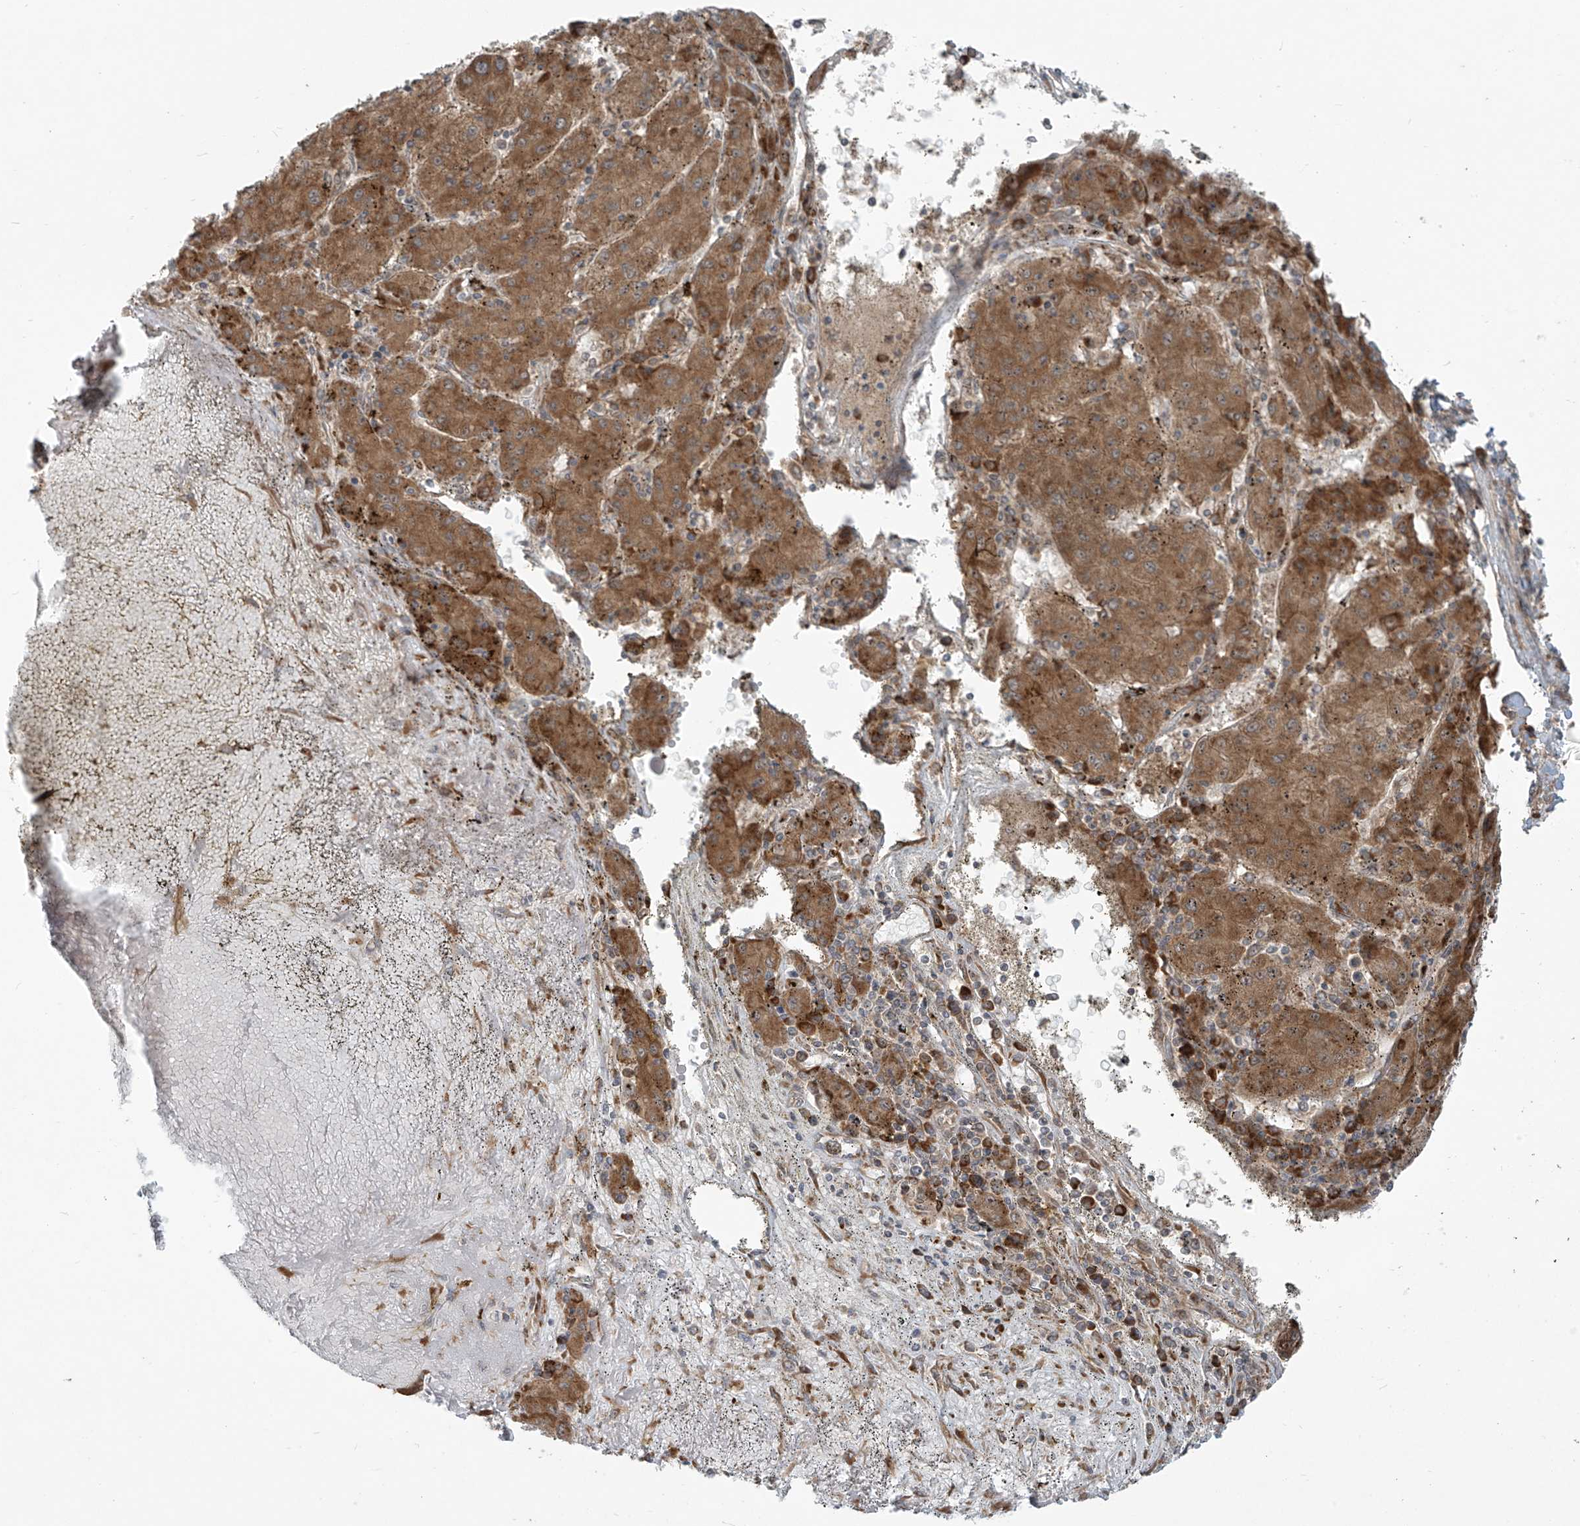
{"staining": {"intensity": "moderate", "quantity": ">75%", "location": "cytoplasmic/membranous"}, "tissue": "liver cancer", "cell_type": "Tumor cells", "image_type": "cancer", "snomed": [{"axis": "morphology", "description": "Carcinoma, Hepatocellular, NOS"}, {"axis": "topography", "description": "Liver"}], "caption": "Hepatocellular carcinoma (liver) stained with a protein marker displays moderate staining in tumor cells.", "gene": "KATNIP", "patient": {"sex": "male", "age": 72}}